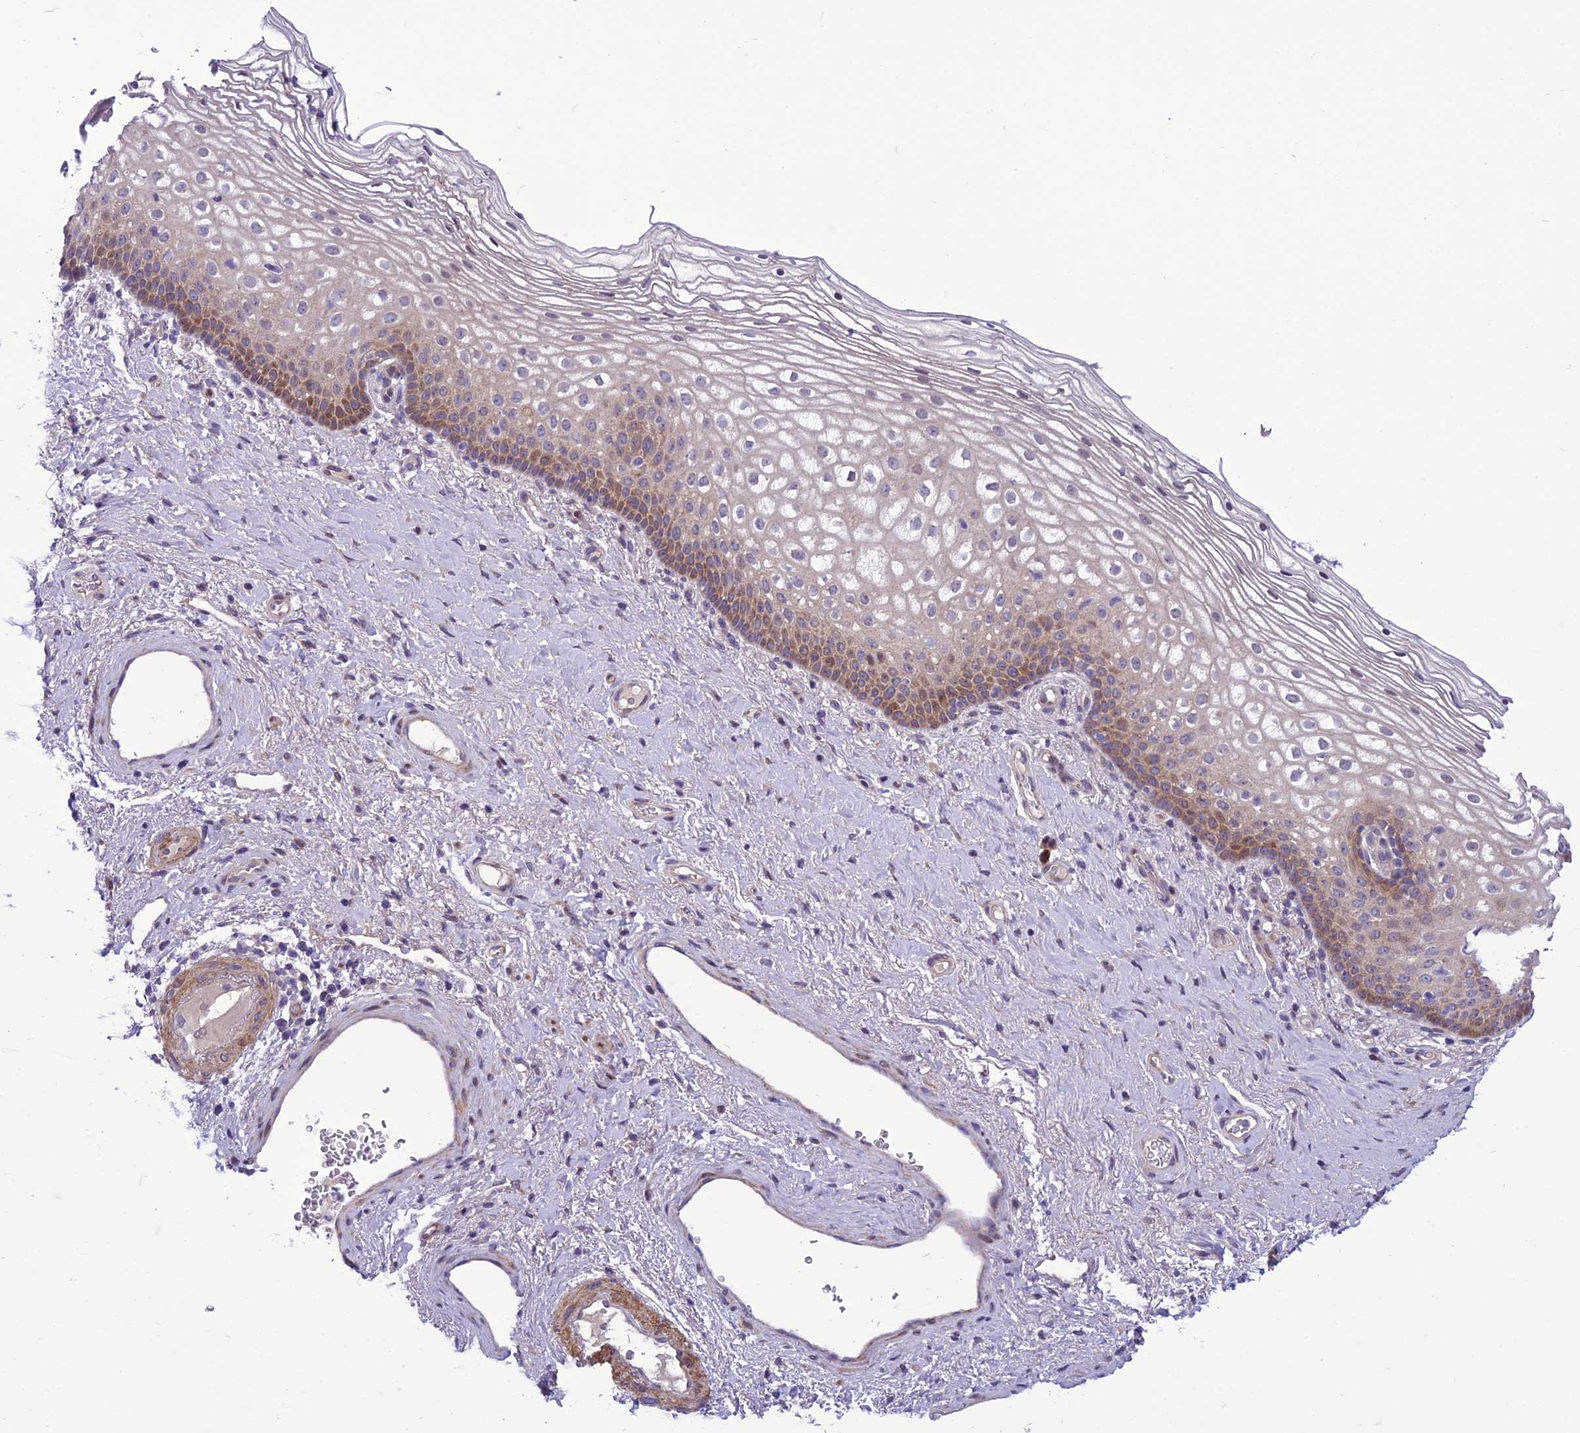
{"staining": {"intensity": "moderate", "quantity": "25%-75%", "location": "cytoplasmic/membranous"}, "tissue": "vagina", "cell_type": "Squamous epithelial cells", "image_type": "normal", "snomed": [{"axis": "morphology", "description": "Normal tissue, NOS"}, {"axis": "topography", "description": "Vagina"}], "caption": "Vagina stained for a protein reveals moderate cytoplasmic/membranous positivity in squamous epithelial cells. The staining was performed using DAB to visualize the protein expression in brown, while the nuclei were stained in blue with hematoxylin (Magnification: 20x).", "gene": "GAB4", "patient": {"sex": "female", "age": 60}}